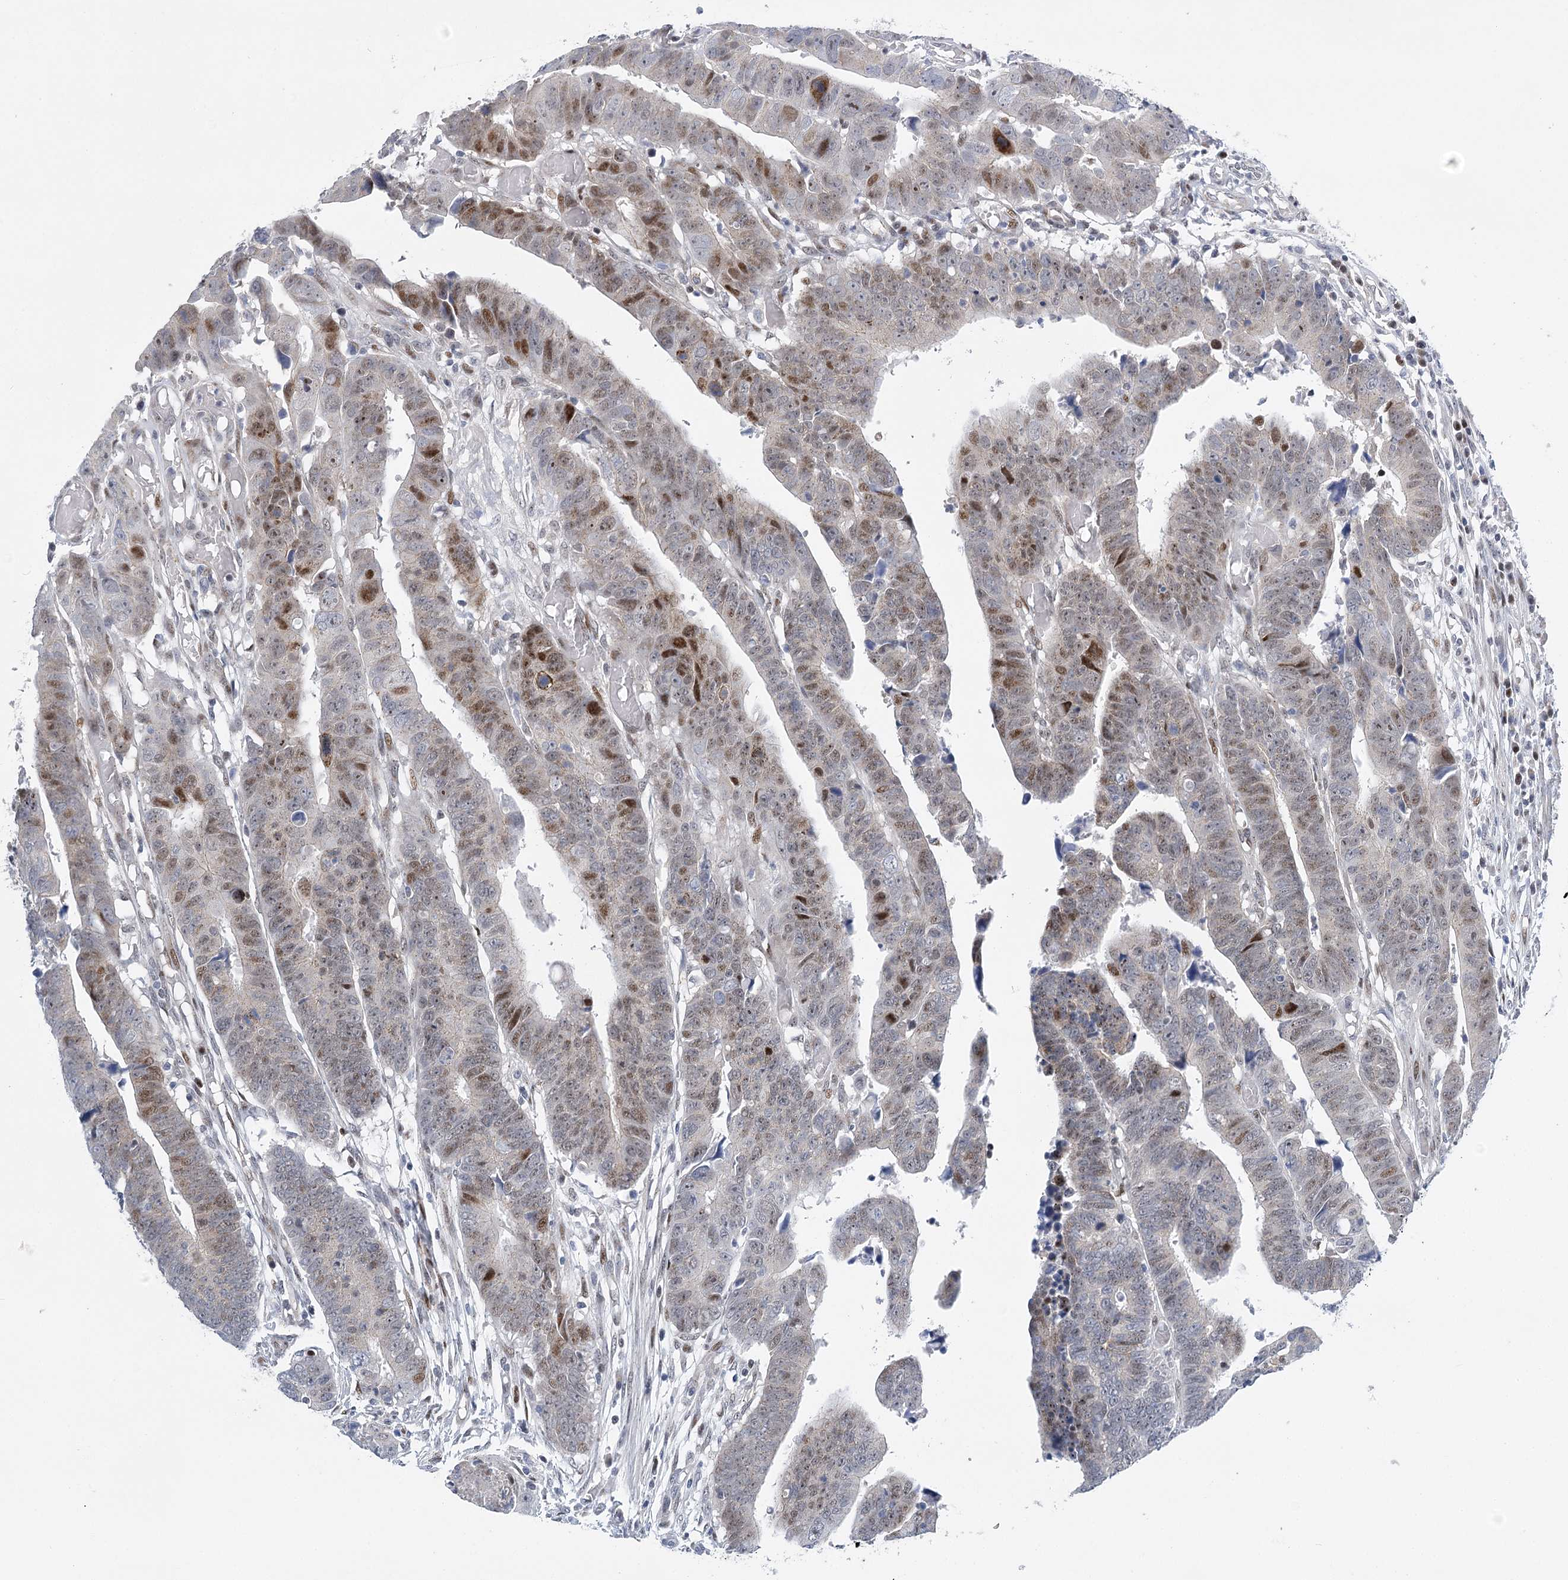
{"staining": {"intensity": "moderate", "quantity": "<25%", "location": "nuclear"}, "tissue": "colorectal cancer", "cell_type": "Tumor cells", "image_type": "cancer", "snomed": [{"axis": "morphology", "description": "Adenocarcinoma, NOS"}, {"axis": "topography", "description": "Rectum"}], "caption": "Colorectal adenocarcinoma was stained to show a protein in brown. There is low levels of moderate nuclear expression in approximately <25% of tumor cells.", "gene": "CAMTA1", "patient": {"sex": "female", "age": 65}}